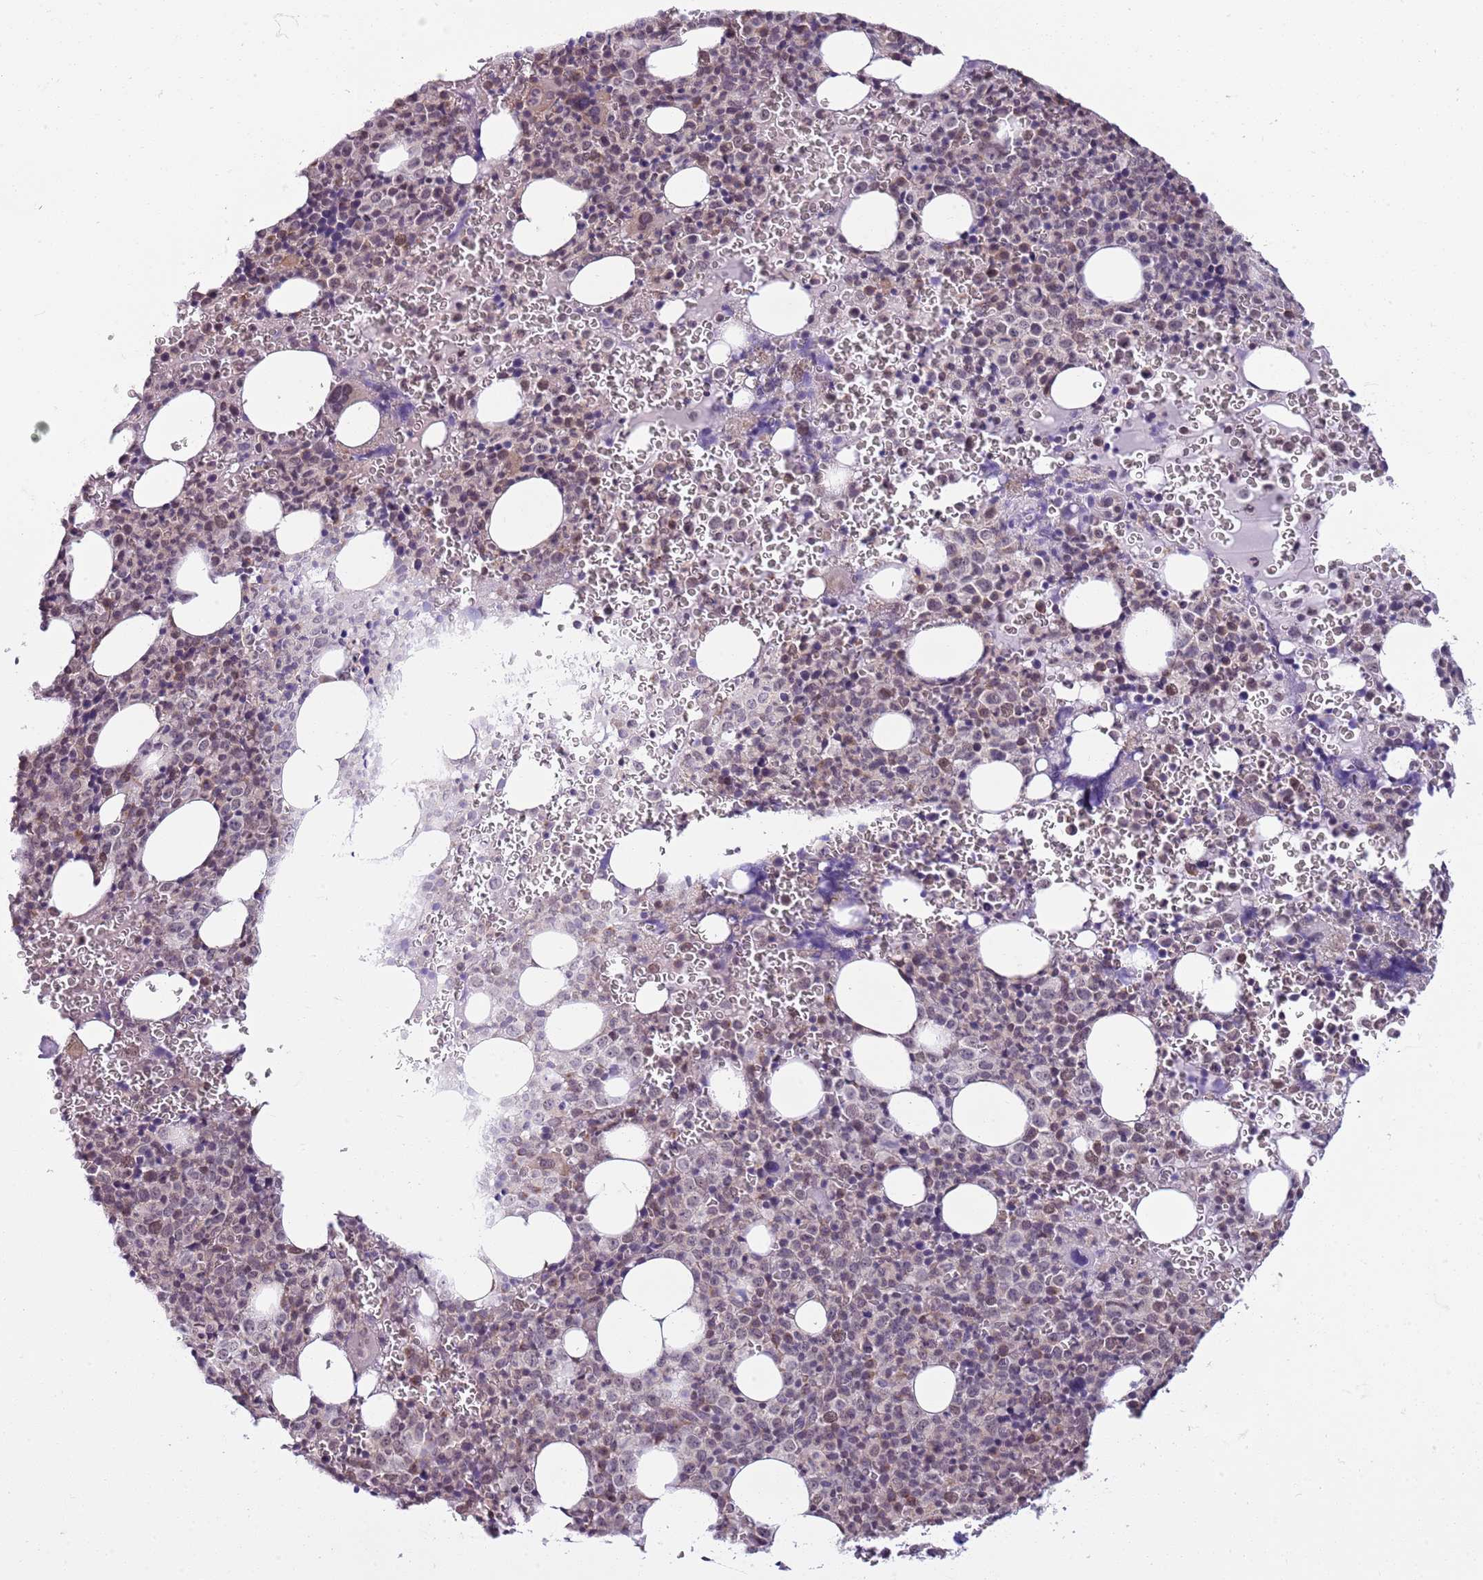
{"staining": {"intensity": "weak", "quantity": "25%-75%", "location": "nuclear"}, "tissue": "bone marrow", "cell_type": "Hematopoietic cells", "image_type": "normal", "snomed": [{"axis": "morphology", "description": "Normal tissue, NOS"}, {"axis": "topography", "description": "Bone marrow"}], "caption": "Bone marrow stained with a brown dye shows weak nuclear positive expression in approximately 25%-75% of hematopoietic cells.", "gene": "DHX32", "patient": {"sex": "female", "age": 54}}